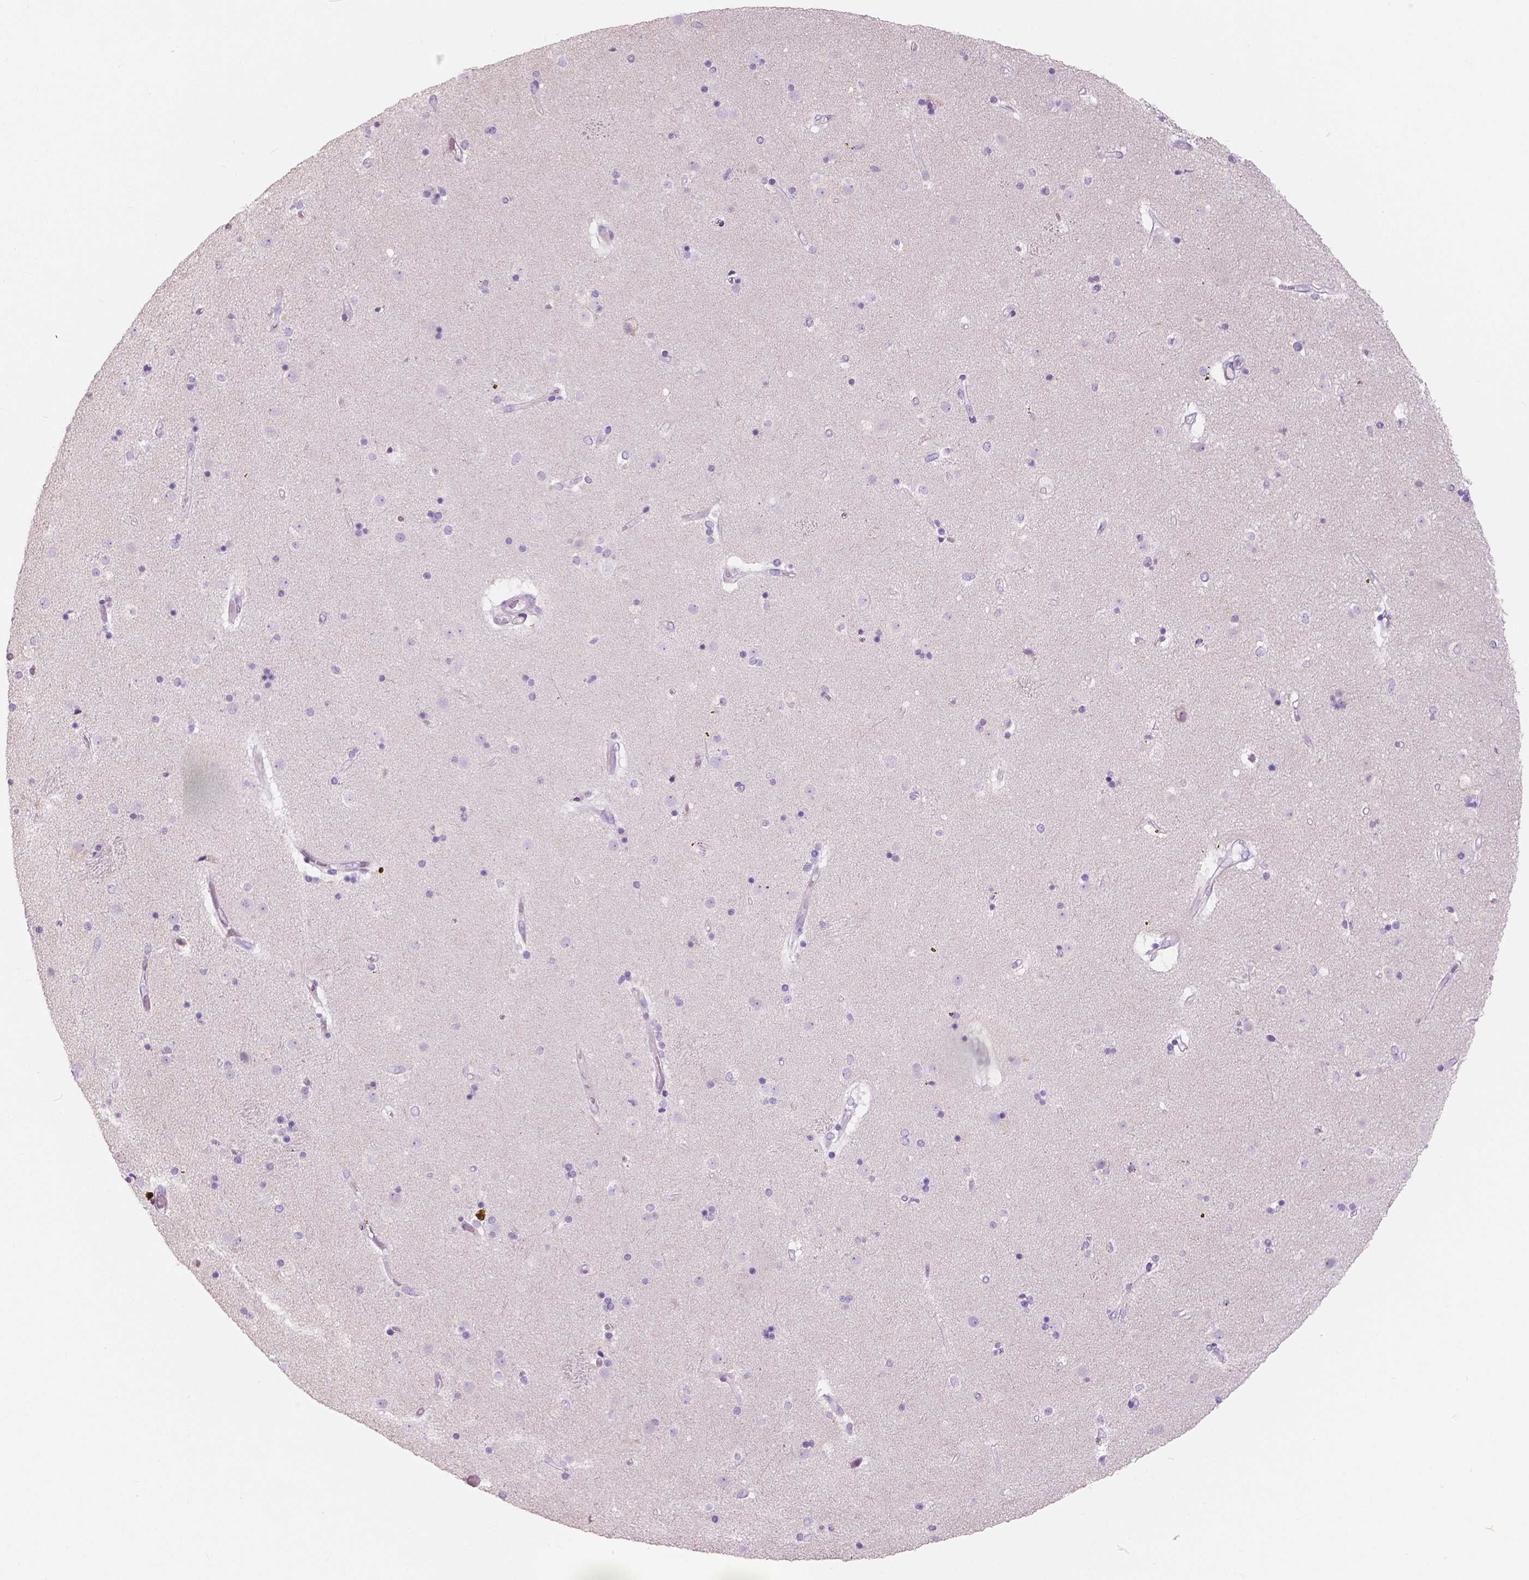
{"staining": {"intensity": "negative", "quantity": "none", "location": "none"}, "tissue": "caudate", "cell_type": "Glial cells", "image_type": "normal", "snomed": [{"axis": "morphology", "description": "Normal tissue, NOS"}, {"axis": "topography", "description": "Lateral ventricle wall"}], "caption": "Immunohistochemistry (IHC) of normal caudate reveals no expression in glial cells.", "gene": "CXCR2", "patient": {"sex": "female", "age": 71}}